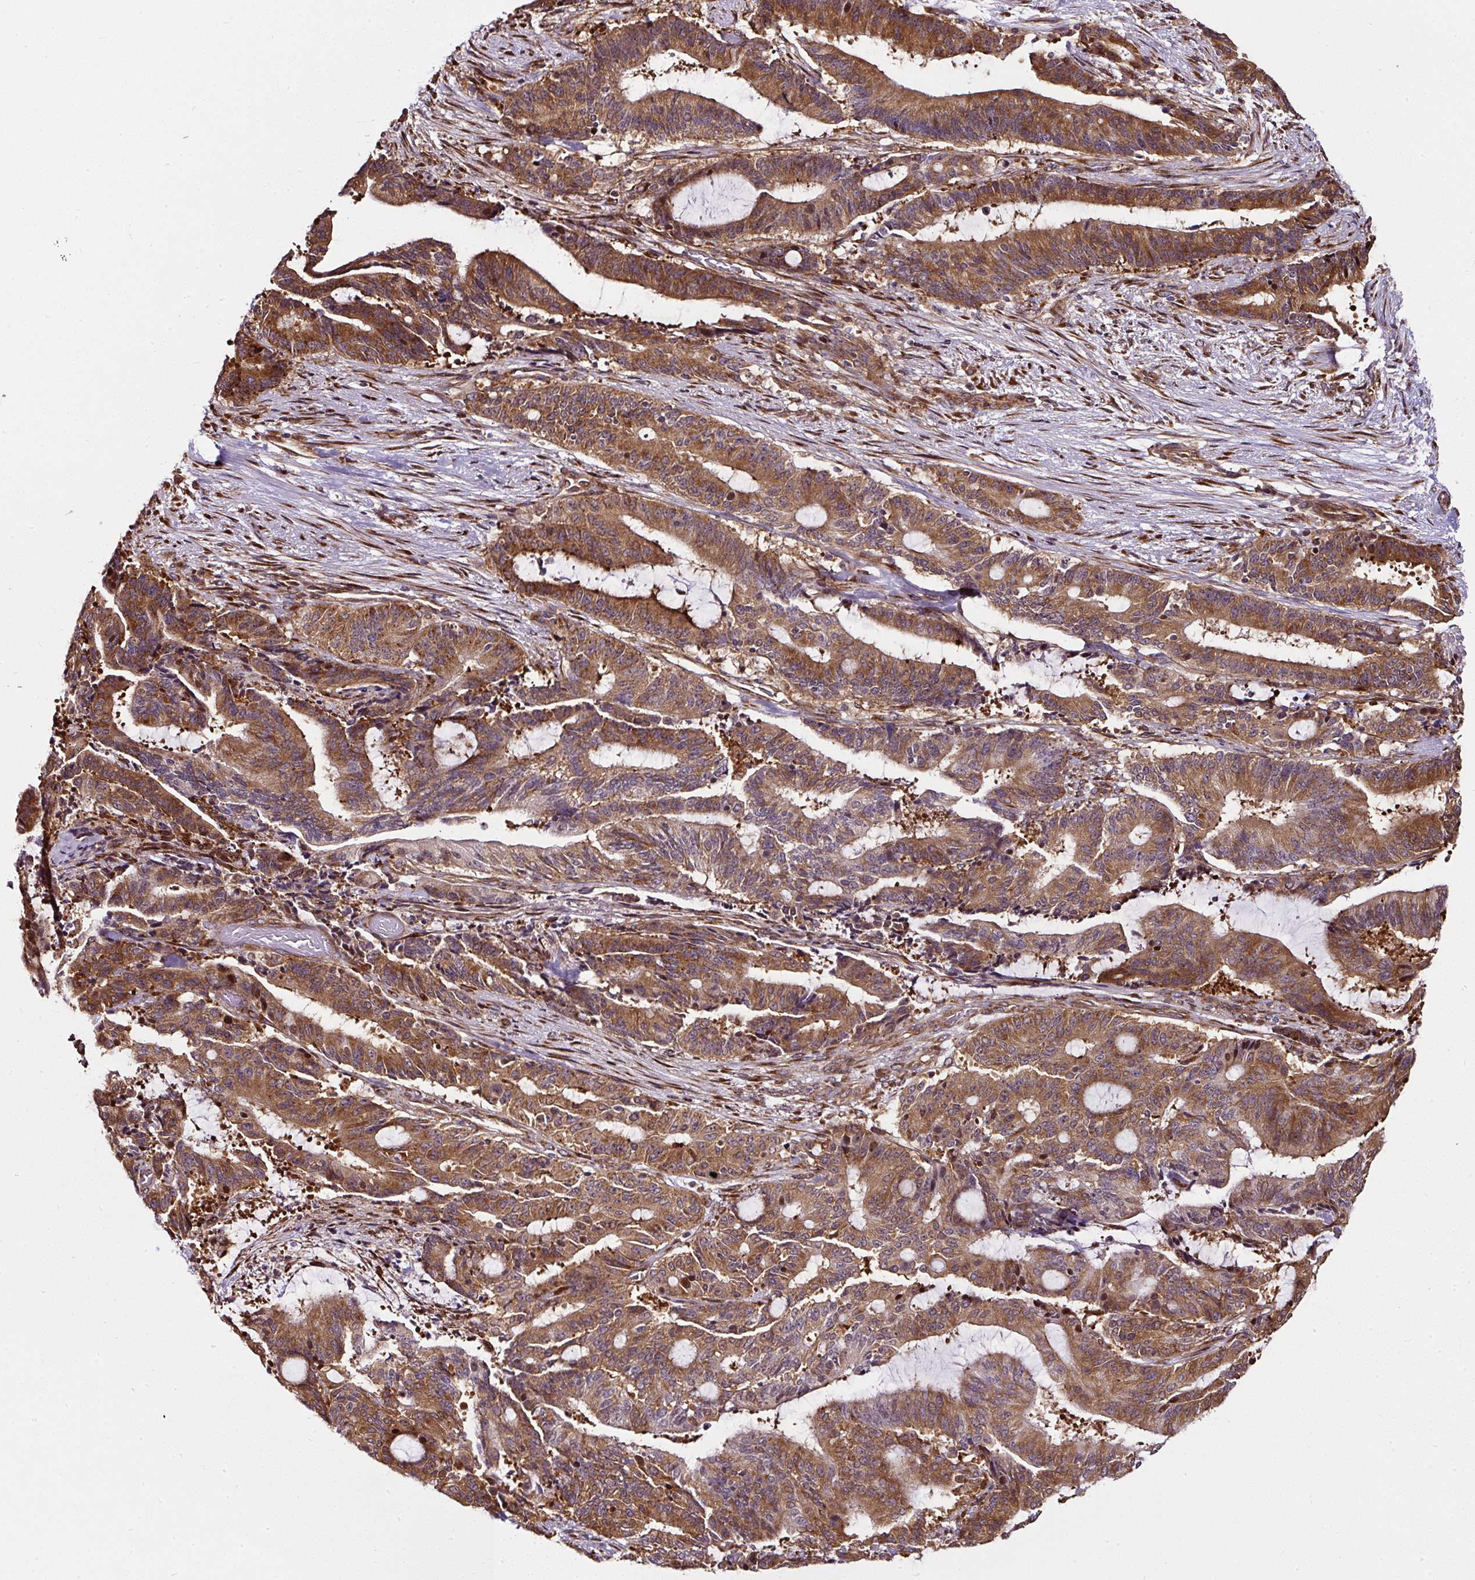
{"staining": {"intensity": "moderate", "quantity": ">75%", "location": "cytoplasmic/membranous"}, "tissue": "liver cancer", "cell_type": "Tumor cells", "image_type": "cancer", "snomed": [{"axis": "morphology", "description": "Normal tissue, NOS"}, {"axis": "morphology", "description": "Cholangiocarcinoma"}, {"axis": "topography", "description": "Liver"}, {"axis": "topography", "description": "Peripheral nerve tissue"}], "caption": "Cholangiocarcinoma (liver) stained for a protein exhibits moderate cytoplasmic/membranous positivity in tumor cells.", "gene": "KDM4E", "patient": {"sex": "female", "age": 73}}